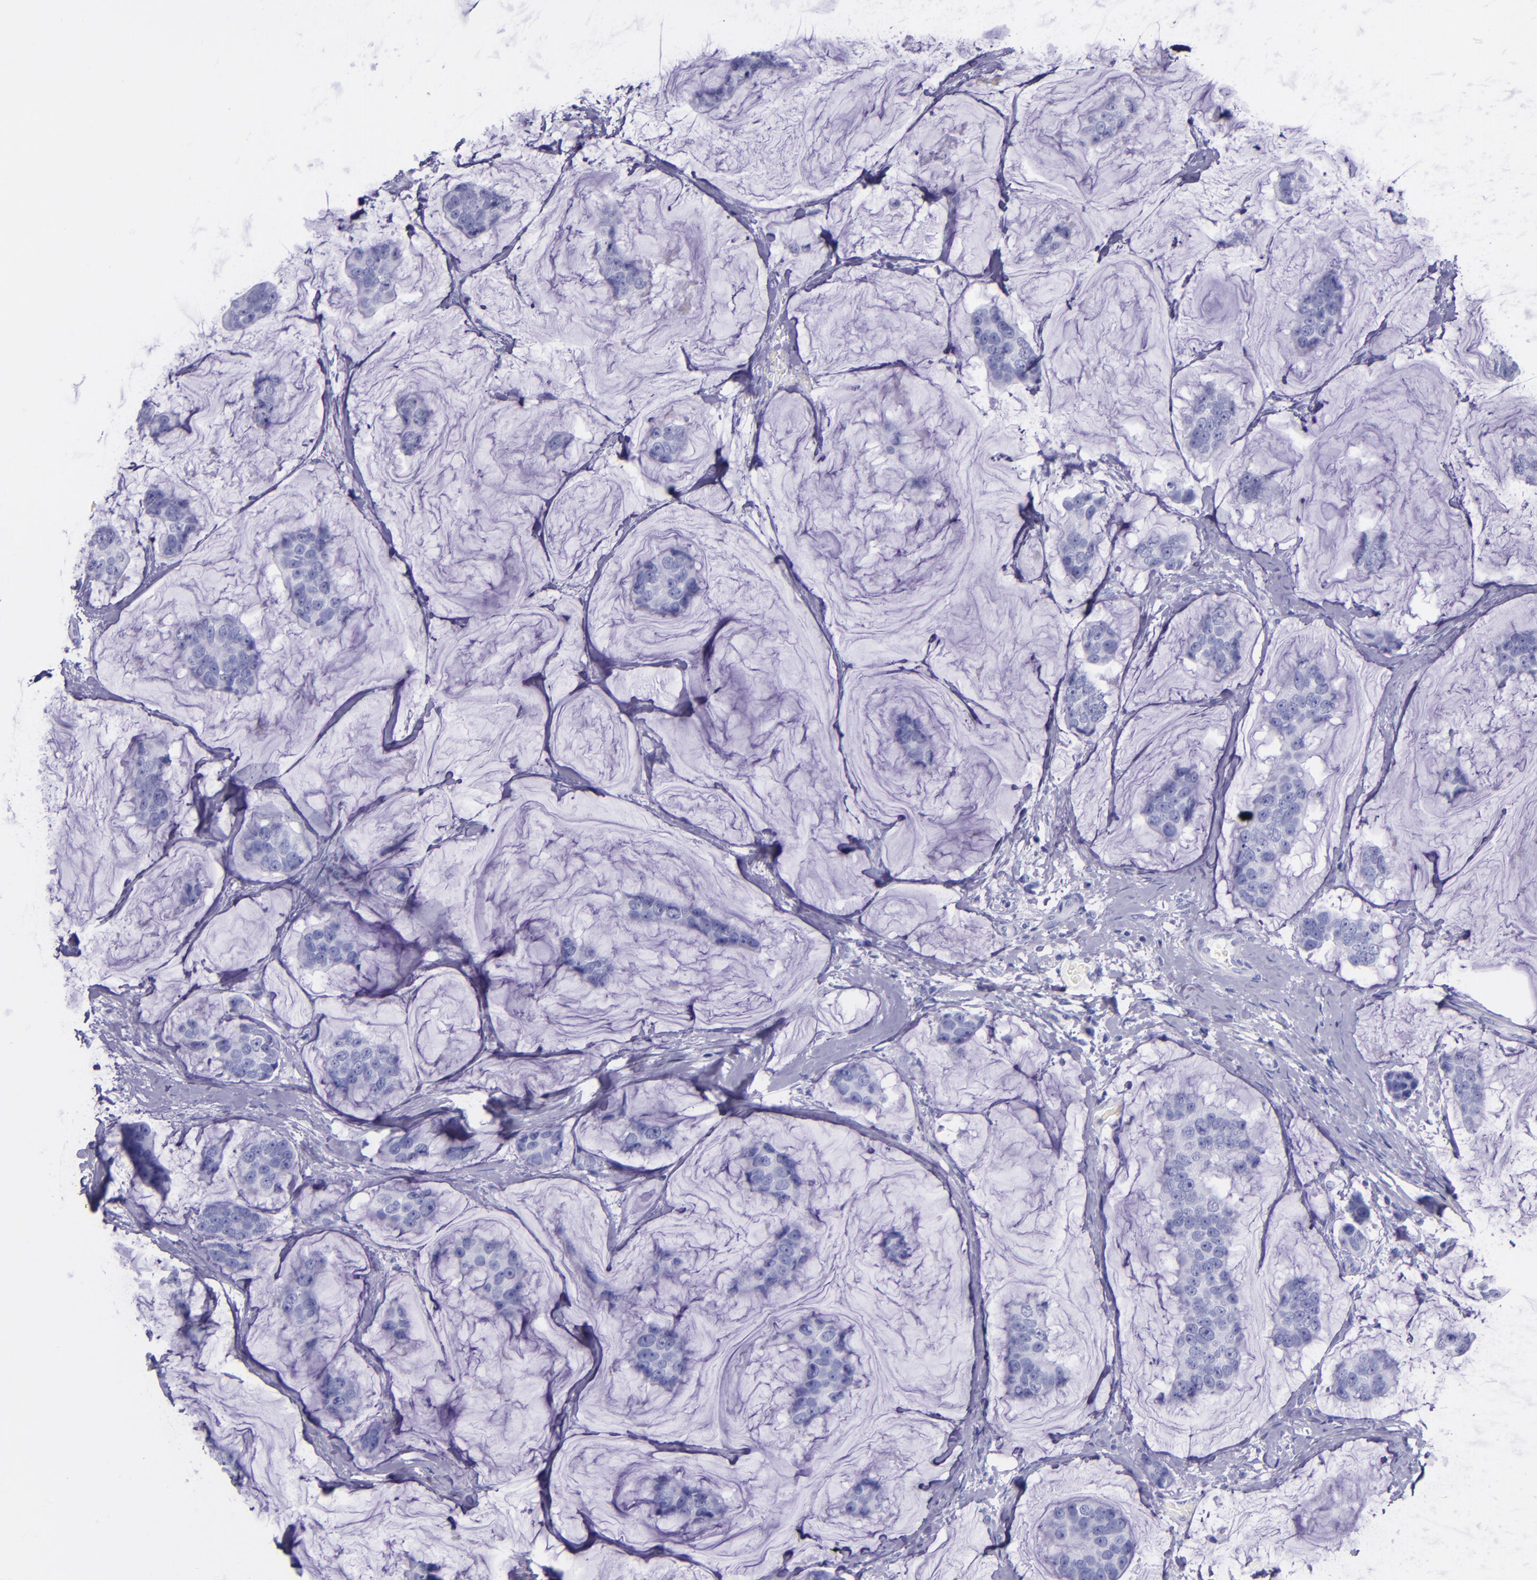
{"staining": {"intensity": "negative", "quantity": "none", "location": "none"}, "tissue": "breast cancer", "cell_type": "Tumor cells", "image_type": "cancer", "snomed": [{"axis": "morphology", "description": "Normal tissue, NOS"}, {"axis": "morphology", "description": "Duct carcinoma"}, {"axis": "topography", "description": "Breast"}], "caption": "This photomicrograph is of breast cancer stained with IHC to label a protein in brown with the nuclei are counter-stained blue. There is no expression in tumor cells.", "gene": "SLPI", "patient": {"sex": "female", "age": 50}}